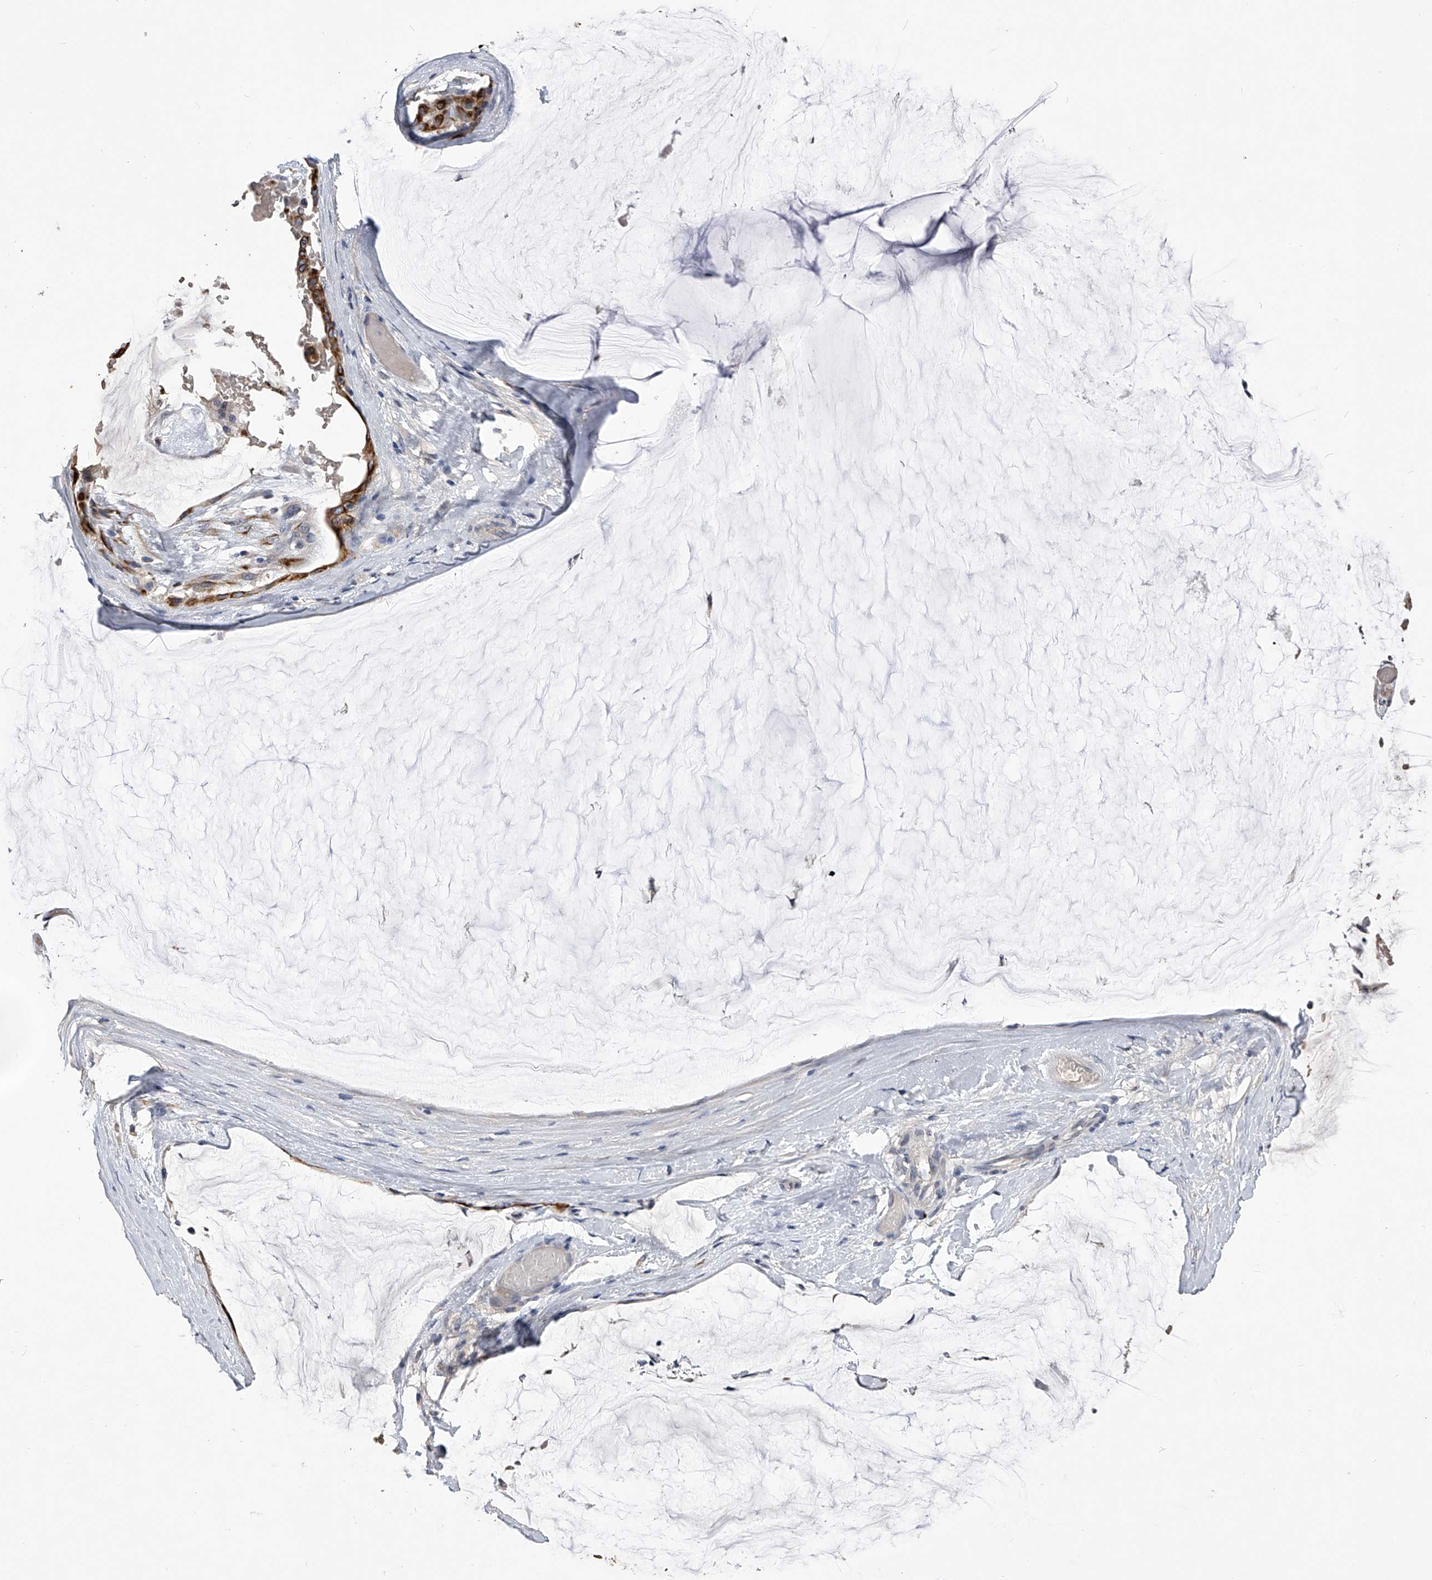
{"staining": {"intensity": "moderate", "quantity": "<25%", "location": "cytoplasmic/membranous"}, "tissue": "ovarian cancer", "cell_type": "Tumor cells", "image_type": "cancer", "snomed": [{"axis": "morphology", "description": "Cystadenocarcinoma, mucinous, NOS"}, {"axis": "topography", "description": "Ovary"}], "caption": "Human ovarian cancer (mucinous cystadenocarcinoma) stained for a protein (brown) exhibits moderate cytoplasmic/membranous positive positivity in approximately <25% of tumor cells.", "gene": "MDN1", "patient": {"sex": "female", "age": 39}}